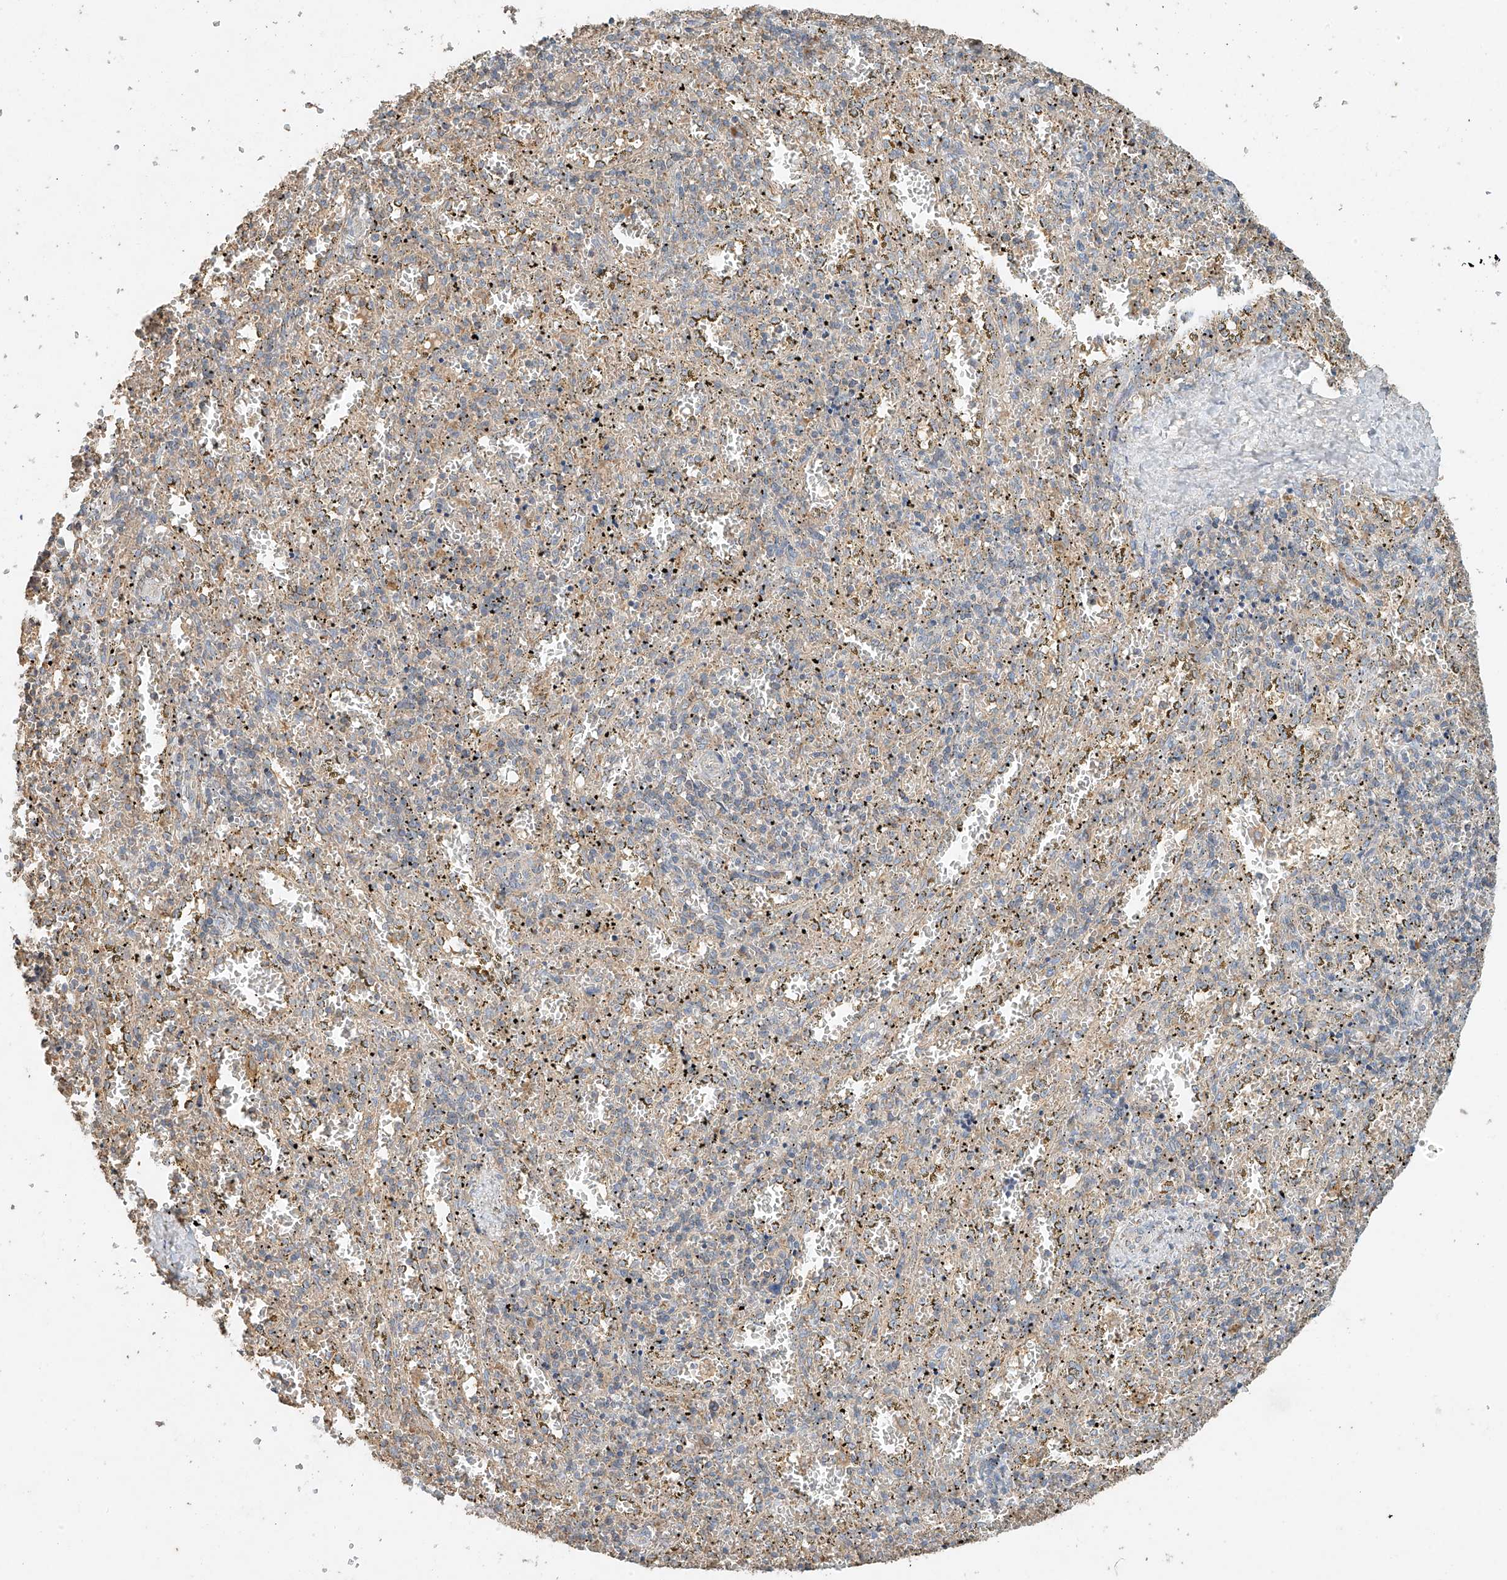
{"staining": {"intensity": "weak", "quantity": "<25%", "location": "cytoplasmic/membranous"}, "tissue": "spleen", "cell_type": "Cells in red pulp", "image_type": "normal", "snomed": [{"axis": "morphology", "description": "Normal tissue, NOS"}, {"axis": "topography", "description": "Spleen"}], "caption": "This histopathology image is of normal spleen stained with immunohistochemistry to label a protein in brown with the nuclei are counter-stained blue. There is no staining in cells in red pulp.", "gene": "GNB1L", "patient": {"sex": "male", "age": 11}}